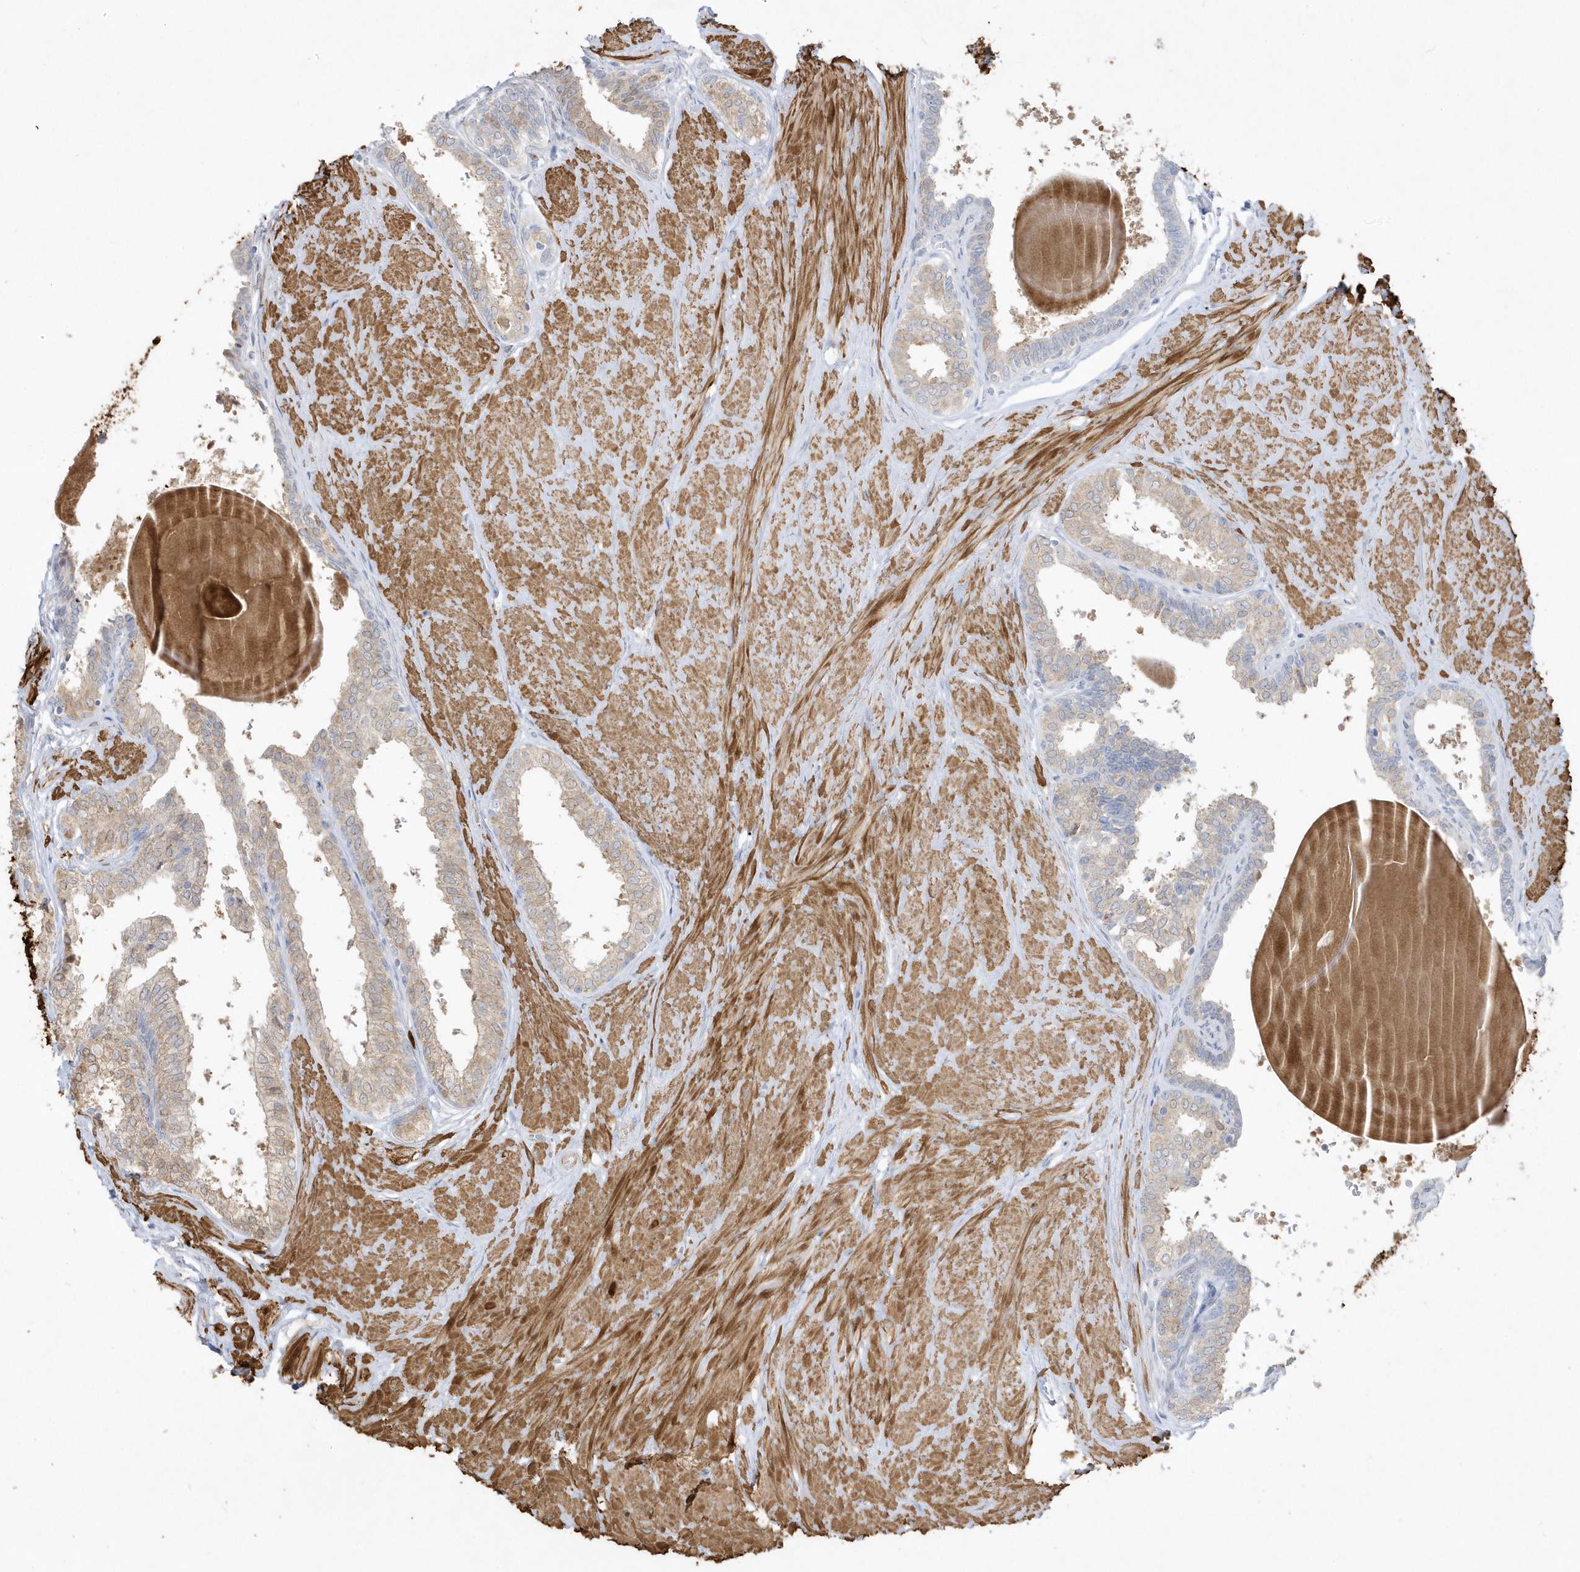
{"staining": {"intensity": "weak", "quantity": "25%-75%", "location": "cytoplasmic/membranous"}, "tissue": "prostate", "cell_type": "Glandular cells", "image_type": "normal", "snomed": [{"axis": "morphology", "description": "Normal tissue, NOS"}, {"axis": "topography", "description": "Prostate"}], "caption": "Weak cytoplasmic/membranous protein staining is seen in about 25%-75% of glandular cells in prostate.", "gene": "THADA", "patient": {"sex": "male", "age": 48}}